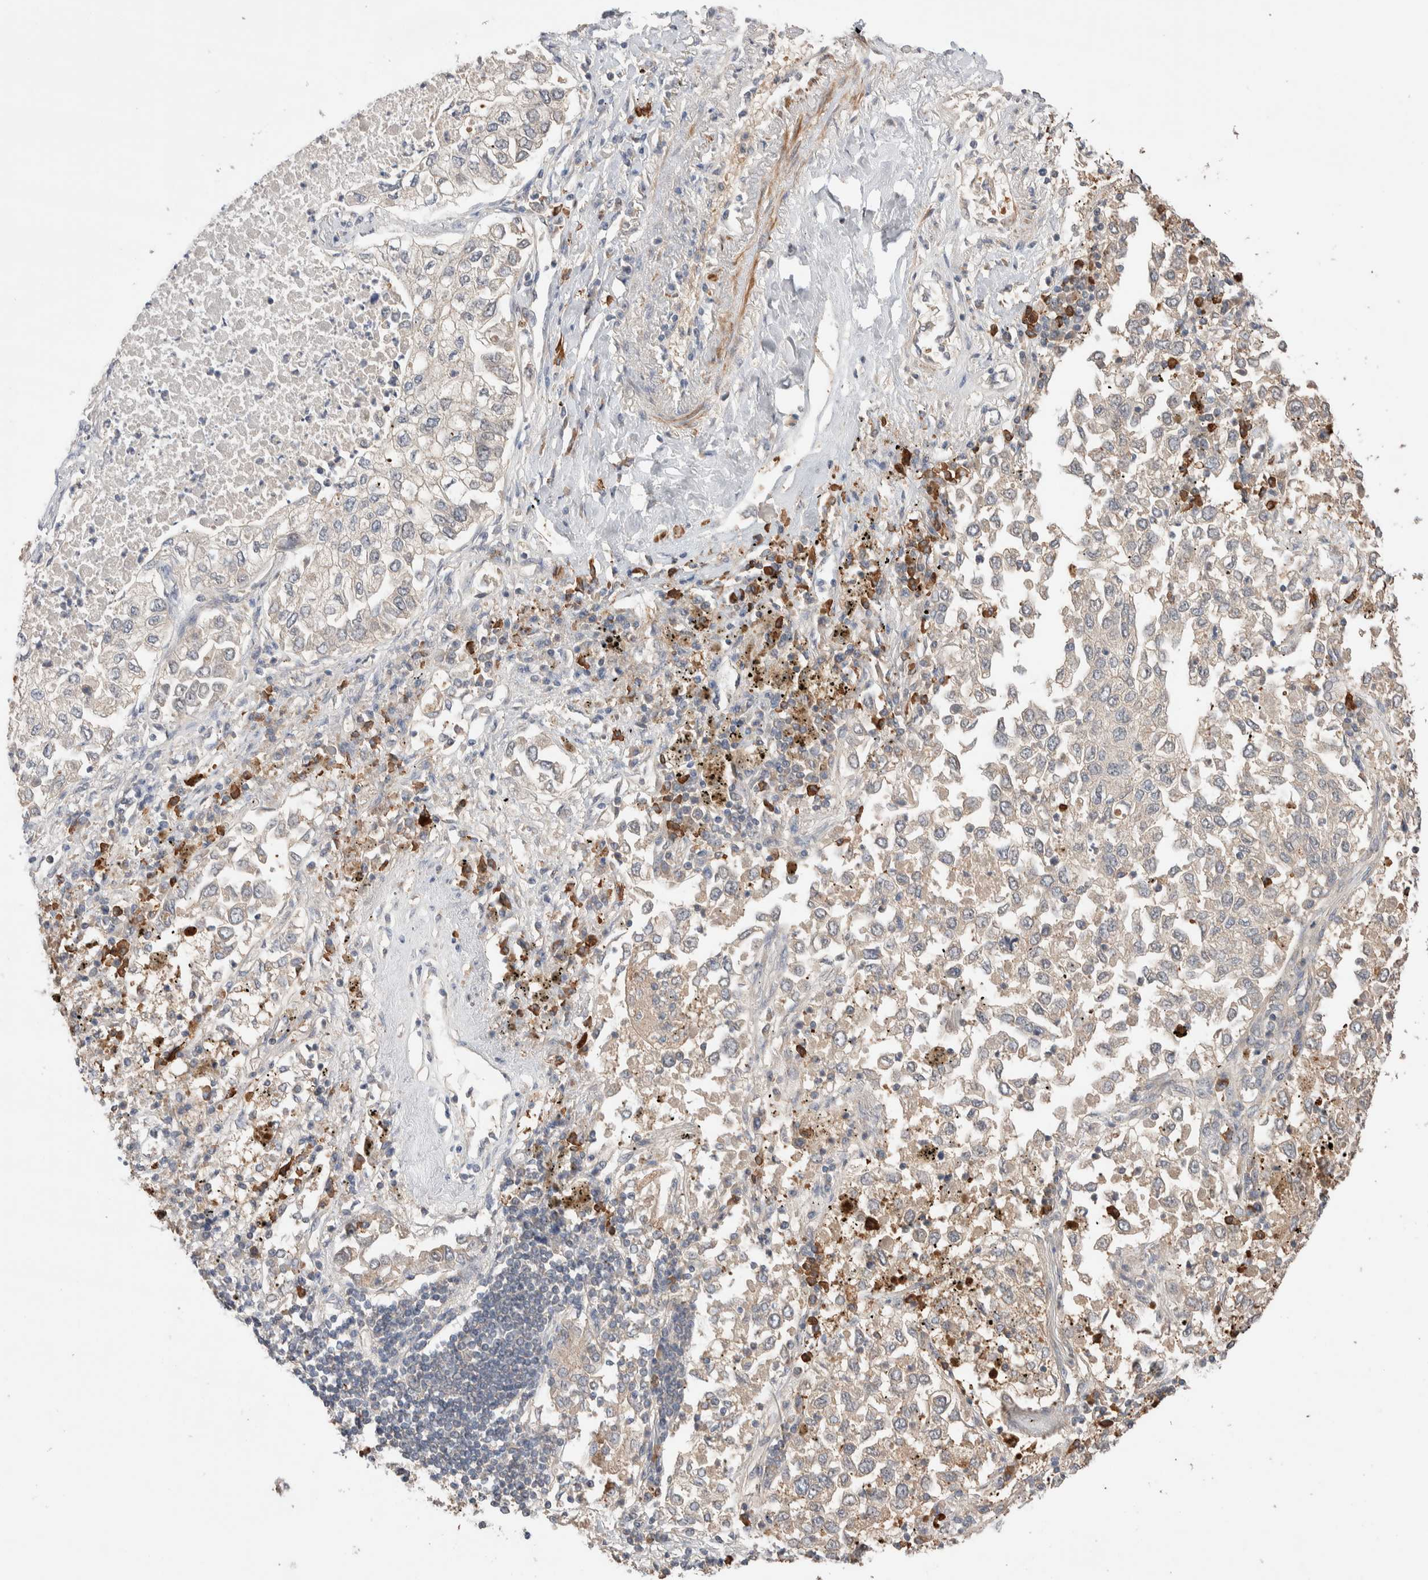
{"staining": {"intensity": "negative", "quantity": "none", "location": "none"}, "tissue": "lung cancer", "cell_type": "Tumor cells", "image_type": "cancer", "snomed": [{"axis": "morphology", "description": "Inflammation, NOS"}, {"axis": "morphology", "description": "Adenocarcinoma, NOS"}, {"axis": "topography", "description": "Lung"}], "caption": "Protein analysis of lung cancer demonstrates no significant expression in tumor cells.", "gene": "WDR91", "patient": {"sex": "male", "age": 63}}